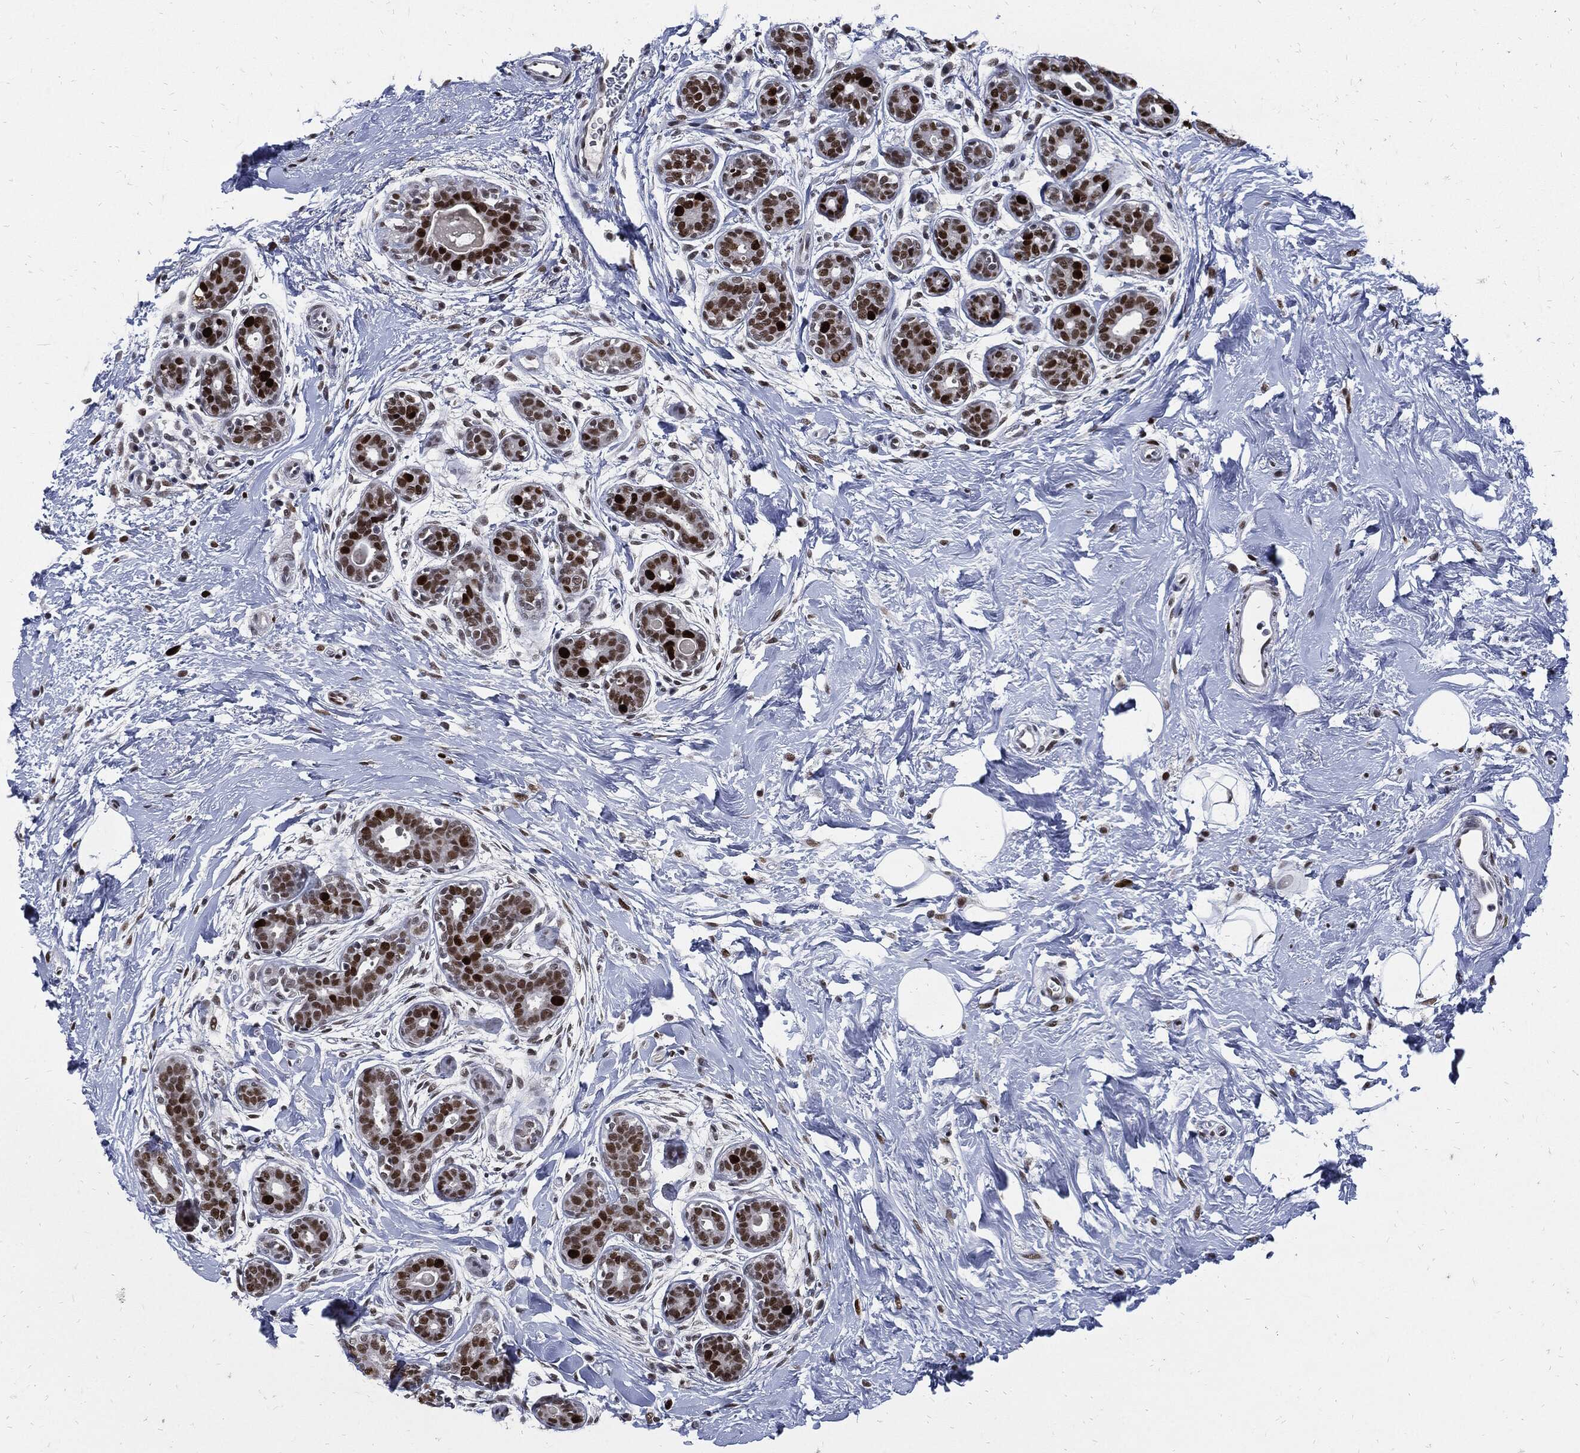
{"staining": {"intensity": "negative", "quantity": "none", "location": "none"}, "tissue": "breast", "cell_type": "Adipocytes", "image_type": "normal", "snomed": [{"axis": "morphology", "description": "Normal tissue, NOS"}, {"axis": "topography", "description": "Breast"}], "caption": "The micrograph shows no staining of adipocytes in normal breast.", "gene": "NBN", "patient": {"sex": "female", "age": 43}}